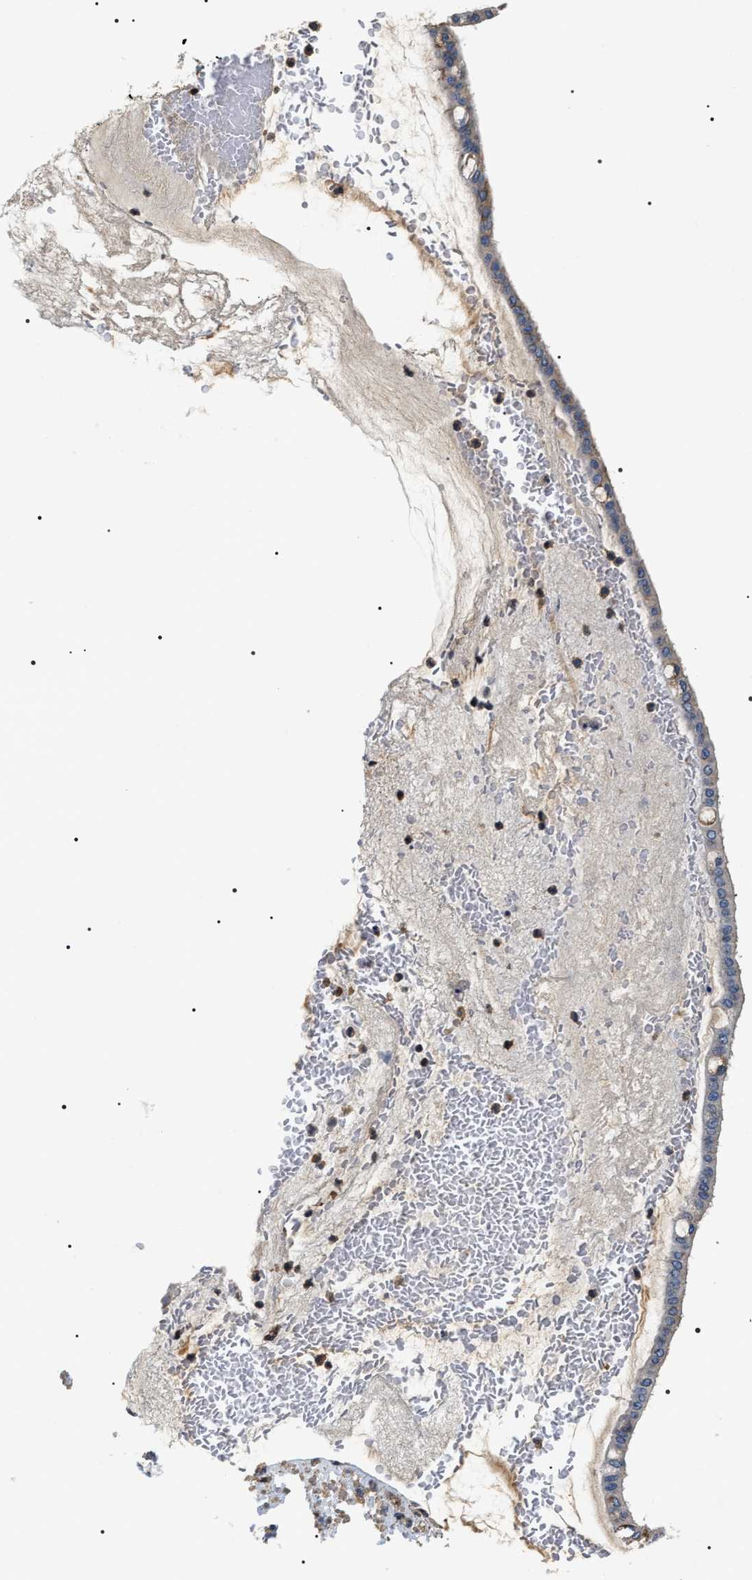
{"staining": {"intensity": "negative", "quantity": "none", "location": "none"}, "tissue": "ovarian cancer", "cell_type": "Tumor cells", "image_type": "cancer", "snomed": [{"axis": "morphology", "description": "Cystadenocarcinoma, mucinous, NOS"}, {"axis": "topography", "description": "Ovary"}], "caption": "High magnification brightfield microscopy of ovarian mucinous cystadenocarcinoma stained with DAB (brown) and counterstained with hematoxylin (blue): tumor cells show no significant positivity. (Stains: DAB immunohistochemistry with hematoxylin counter stain, Microscopy: brightfield microscopy at high magnification).", "gene": "ZC3HAV1L", "patient": {"sex": "female", "age": 73}}